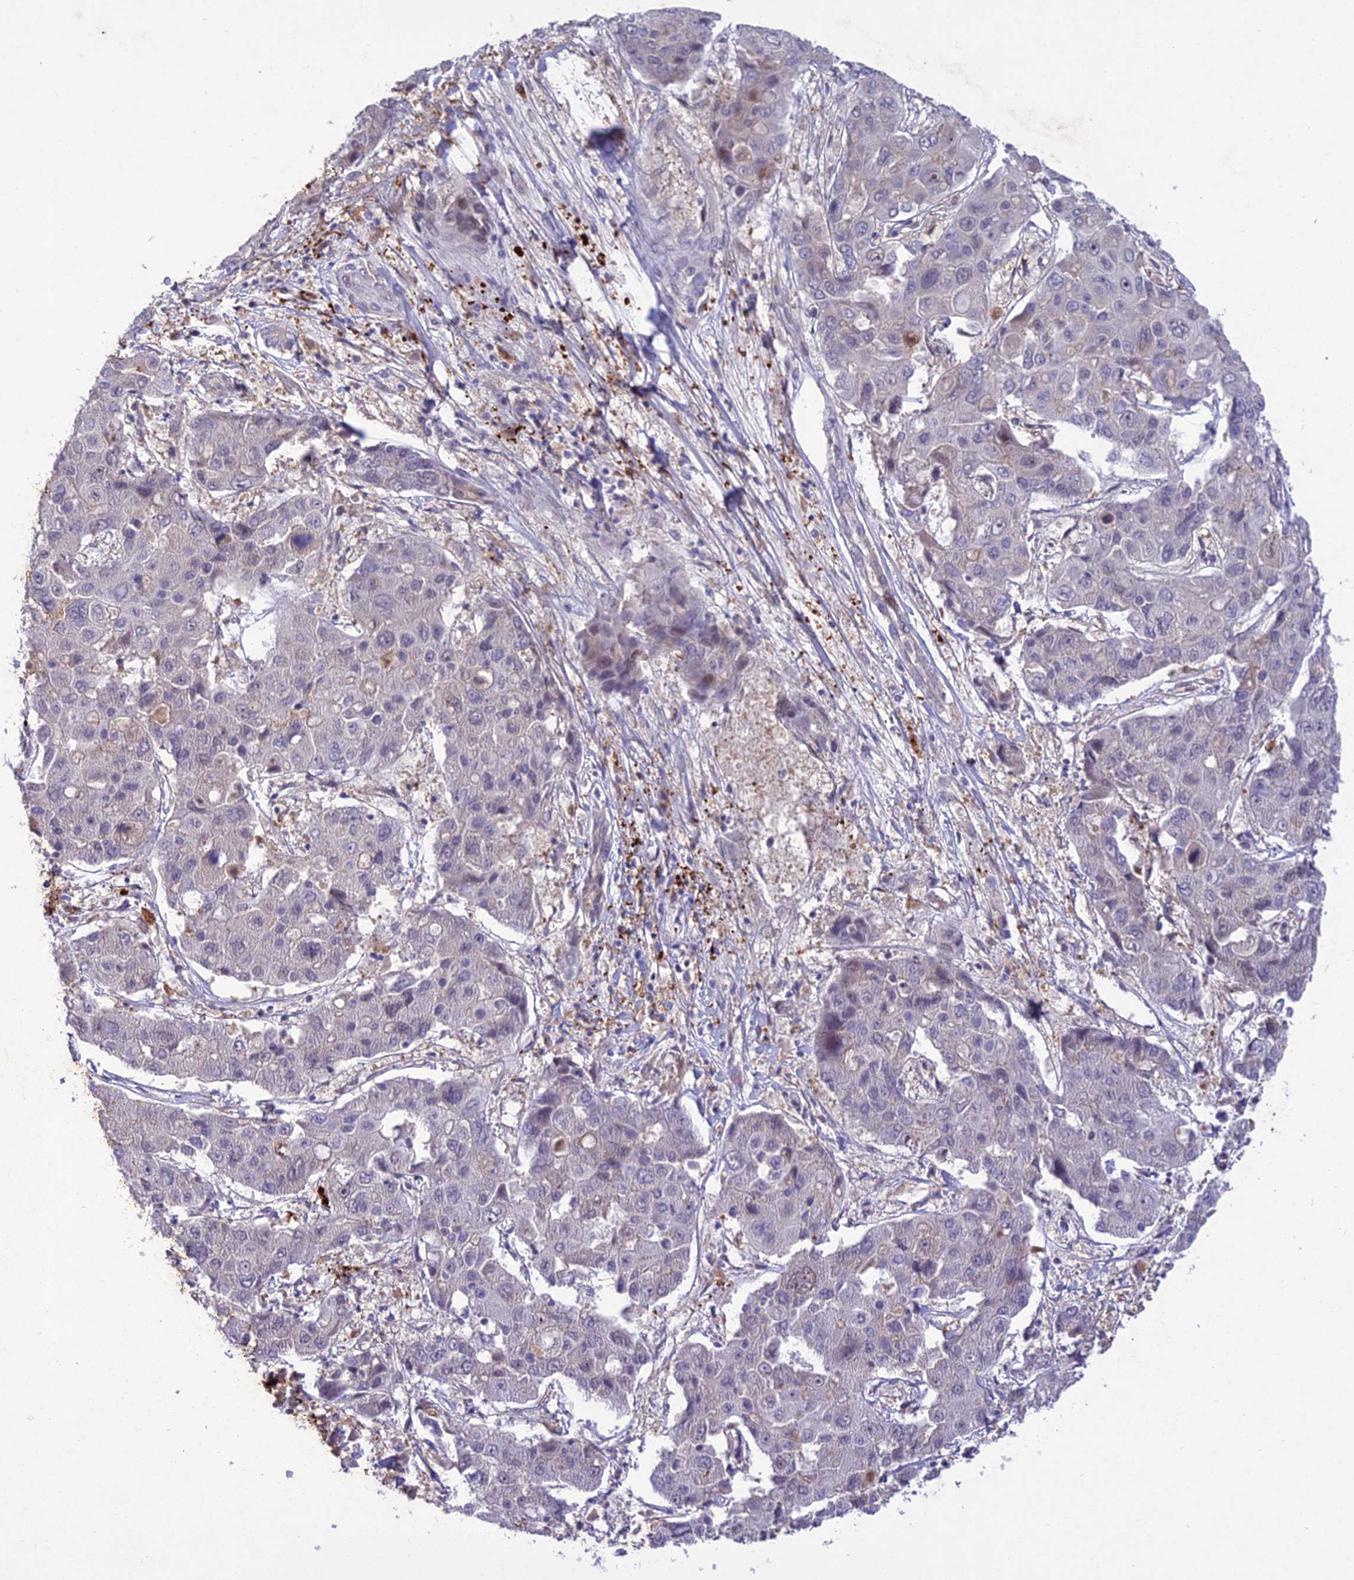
{"staining": {"intensity": "negative", "quantity": "none", "location": "none"}, "tissue": "liver cancer", "cell_type": "Tumor cells", "image_type": "cancer", "snomed": [{"axis": "morphology", "description": "Cholangiocarcinoma"}, {"axis": "topography", "description": "Liver"}], "caption": "Protein analysis of liver cancer (cholangiocarcinoma) shows no significant positivity in tumor cells.", "gene": "ANKRD52", "patient": {"sex": "male", "age": 67}}